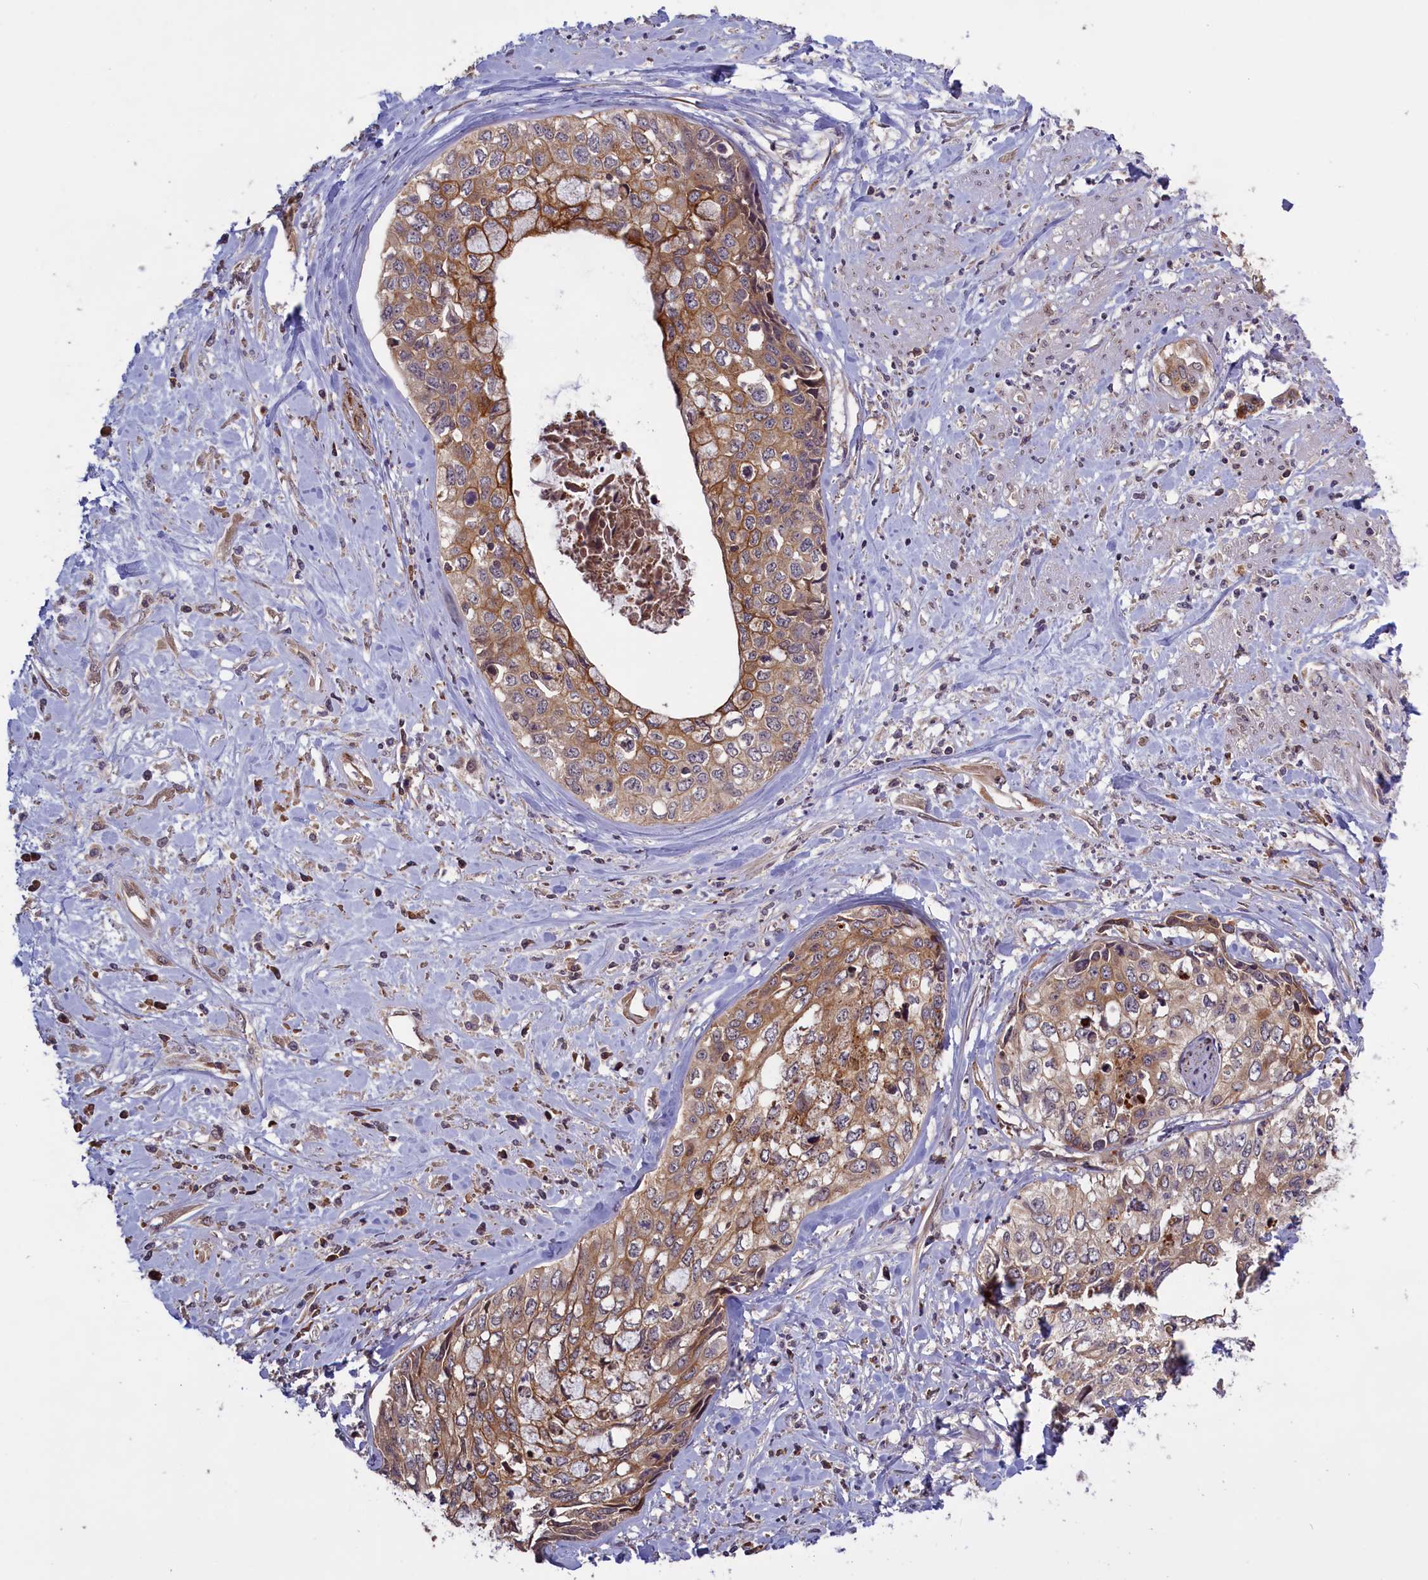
{"staining": {"intensity": "moderate", "quantity": "25%-75%", "location": "cytoplasmic/membranous"}, "tissue": "cervical cancer", "cell_type": "Tumor cells", "image_type": "cancer", "snomed": [{"axis": "morphology", "description": "Squamous cell carcinoma, NOS"}, {"axis": "topography", "description": "Cervix"}], "caption": "DAB immunohistochemical staining of cervical squamous cell carcinoma demonstrates moderate cytoplasmic/membranous protein expression in about 25%-75% of tumor cells. (IHC, brightfield microscopy, high magnification).", "gene": "DENND1B", "patient": {"sex": "female", "age": 31}}